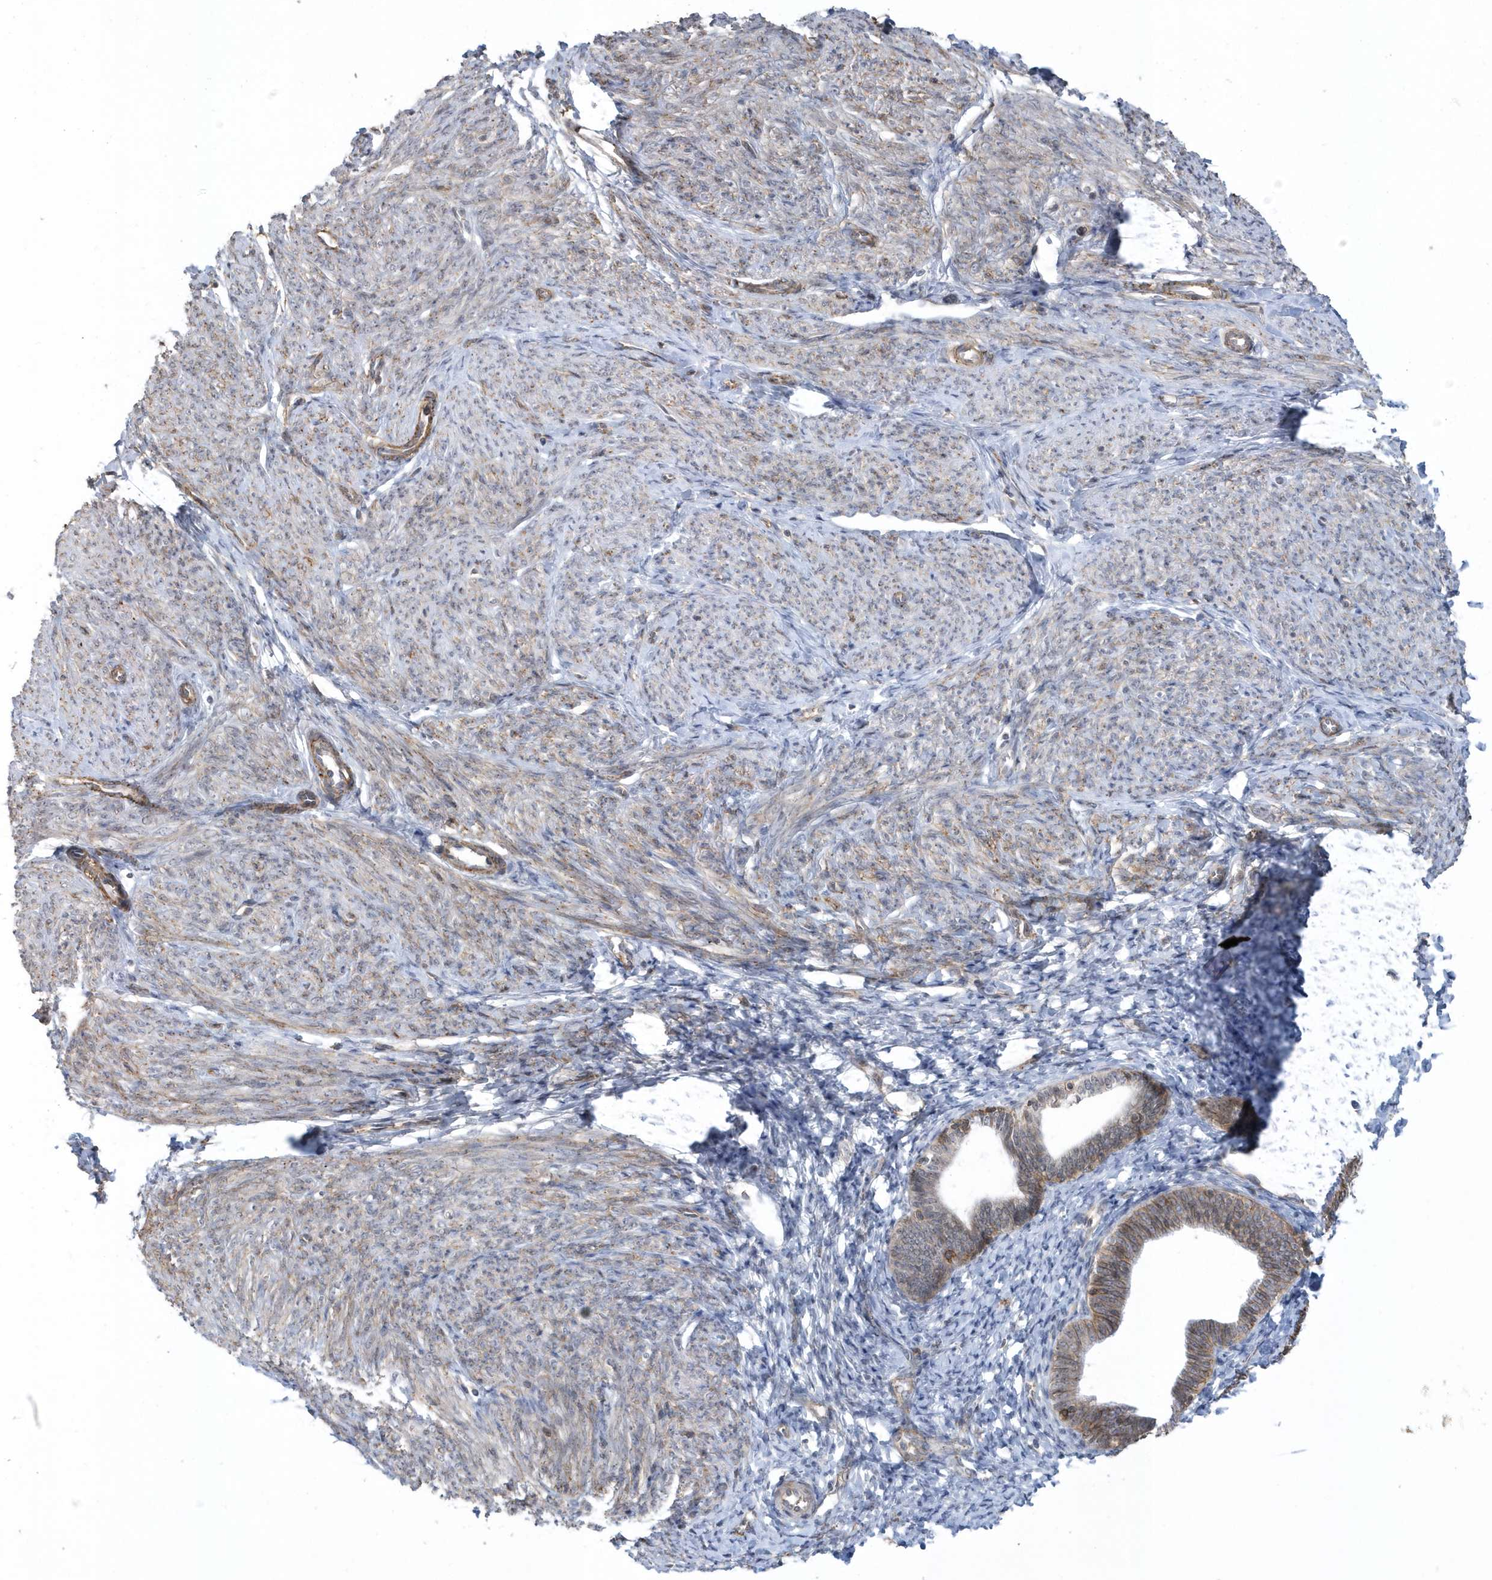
{"staining": {"intensity": "moderate", "quantity": ">75%", "location": "cytoplasmic/membranous"}, "tissue": "endometrium", "cell_type": "Cells in endometrial stroma", "image_type": "normal", "snomed": [{"axis": "morphology", "description": "Normal tissue, NOS"}, {"axis": "topography", "description": "Endometrium"}], "caption": "Cells in endometrial stroma show medium levels of moderate cytoplasmic/membranous positivity in about >75% of cells in unremarkable human endometrium. (DAB (3,3'-diaminobenzidine) = brown stain, brightfield microscopy at high magnification).", "gene": "CRIP3", "patient": {"sex": "female", "age": 72}}